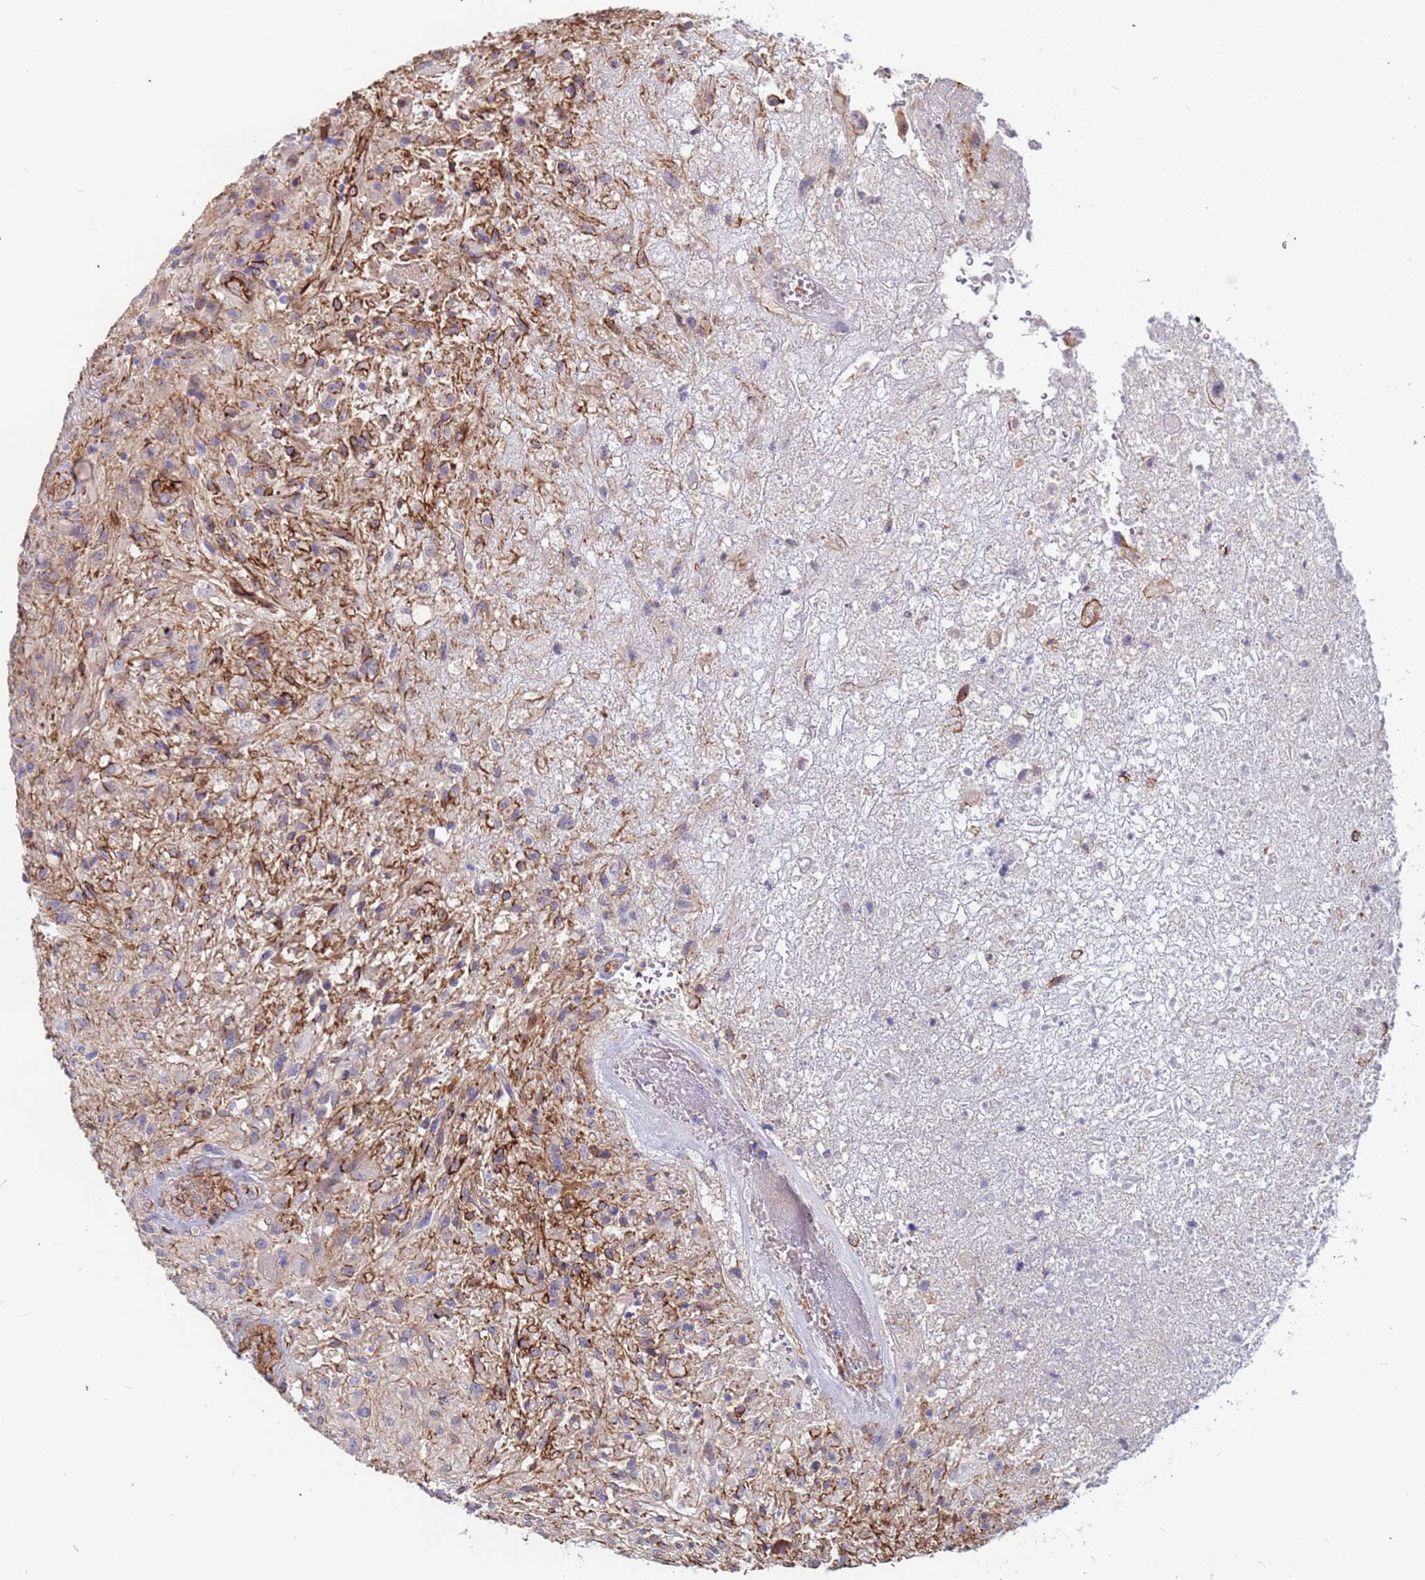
{"staining": {"intensity": "negative", "quantity": "none", "location": "none"}, "tissue": "glioma", "cell_type": "Tumor cells", "image_type": "cancer", "snomed": [{"axis": "morphology", "description": "Glioma, malignant, High grade"}, {"axis": "topography", "description": "Brain"}], "caption": "Tumor cells show no significant protein positivity in high-grade glioma (malignant). (Brightfield microscopy of DAB (3,3'-diaminobenzidine) immunohistochemistry at high magnification).", "gene": "EHD2", "patient": {"sex": "male", "age": 56}}